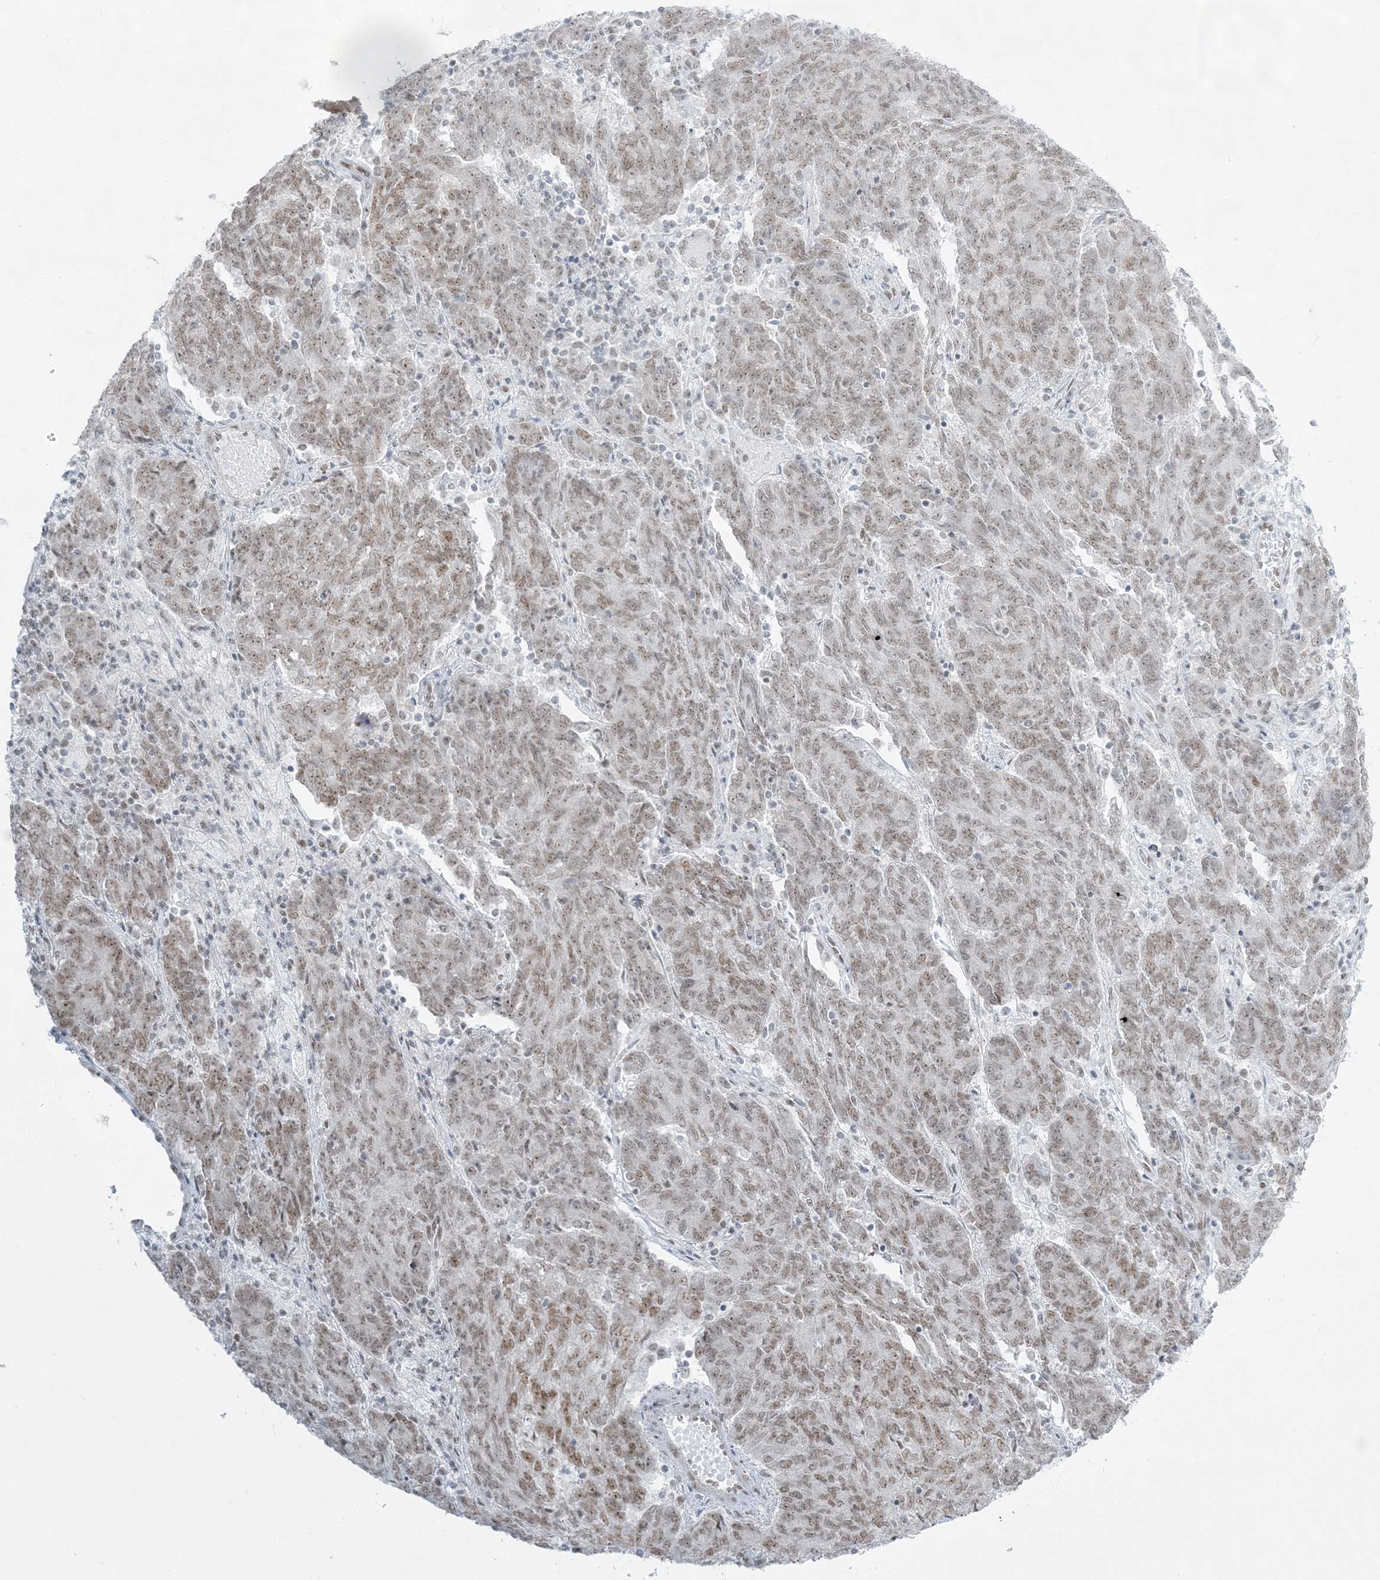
{"staining": {"intensity": "weak", "quantity": ">75%", "location": "nuclear"}, "tissue": "endometrial cancer", "cell_type": "Tumor cells", "image_type": "cancer", "snomed": [{"axis": "morphology", "description": "Adenocarcinoma, NOS"}, {"axis": "topography", "description": "Endometrium"}], "caption": "Tumor cells demonstrate low levels of weak nuclear expression in approximately >75% of cells in human endometrial cancer (adenocarcinoma).", "gene": "ZNF787", "patient": {"sex": "female", "age": 80}}